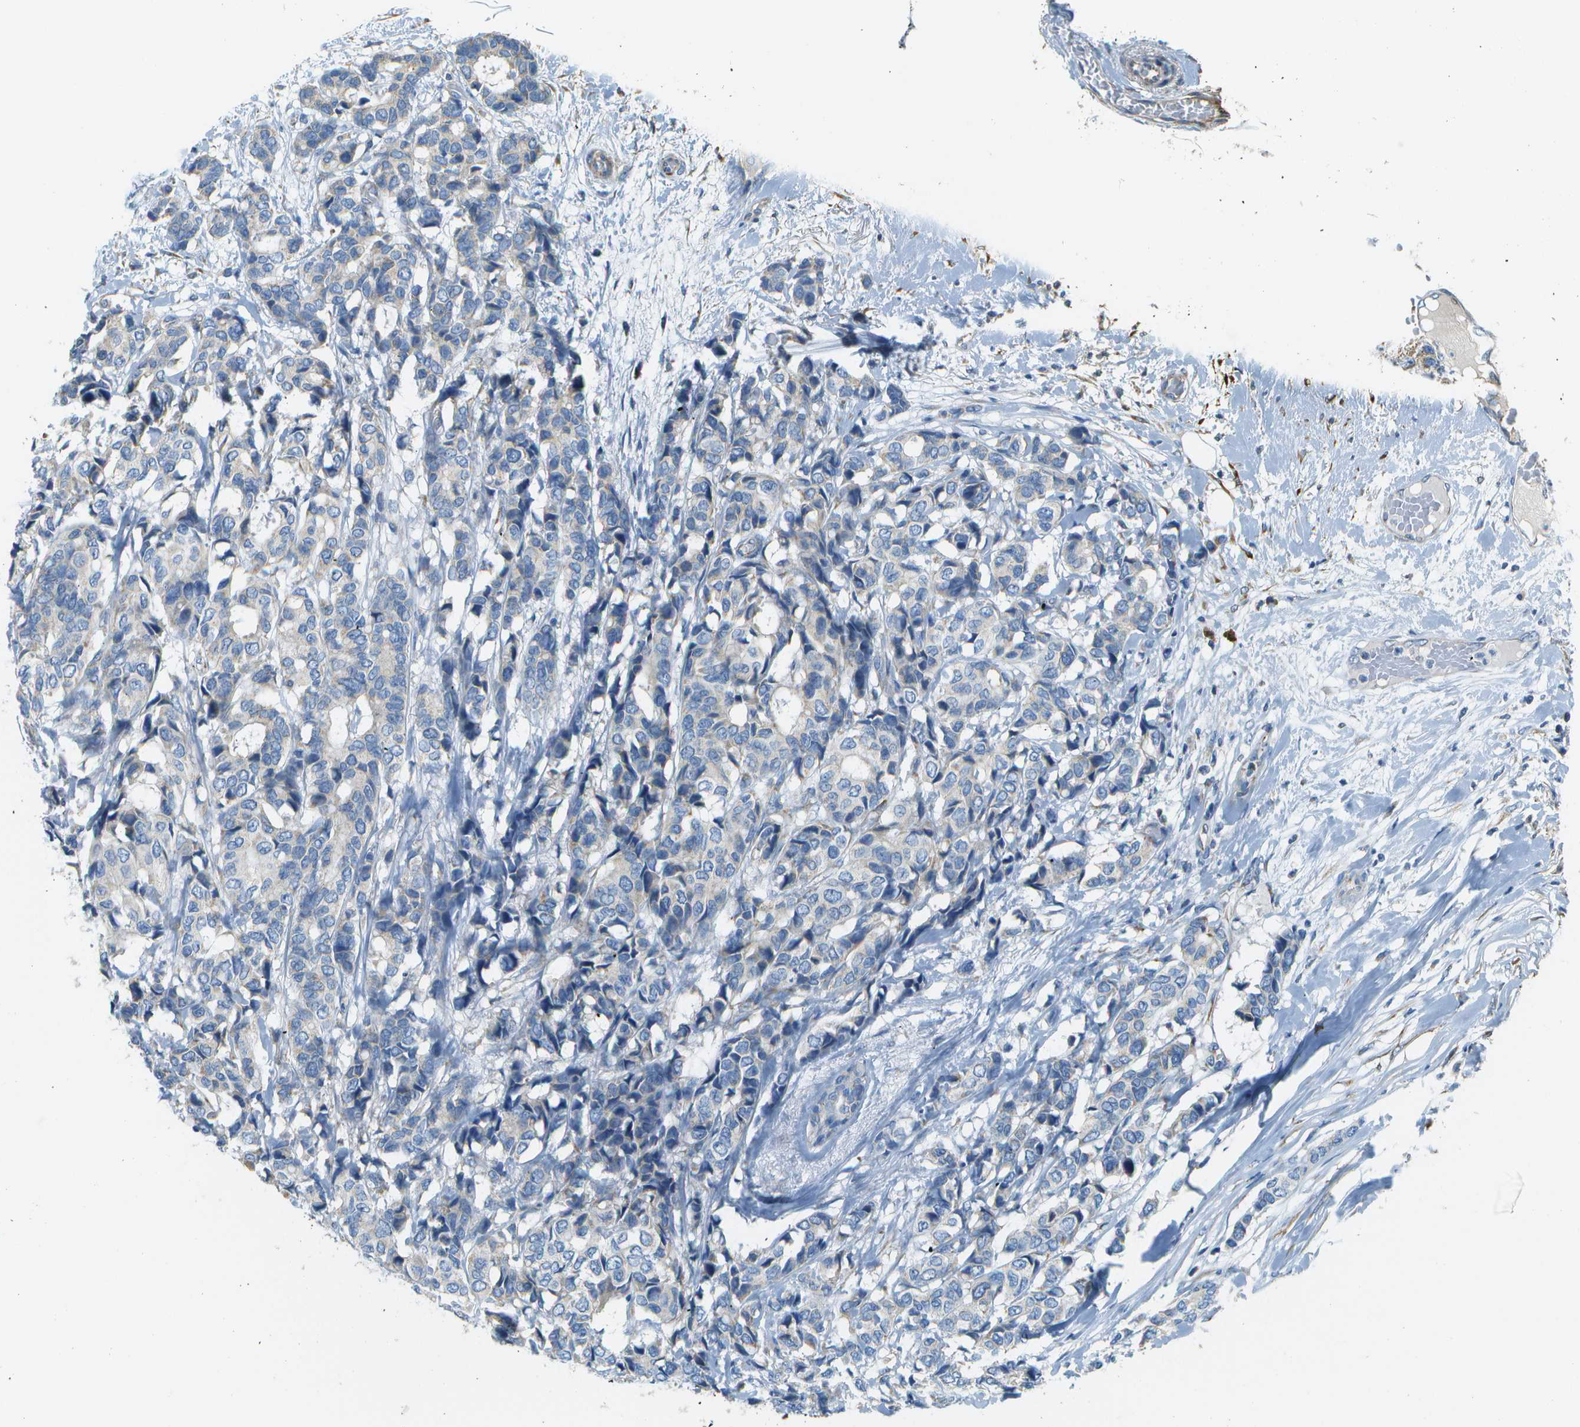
{"staining": {"intensity": "negative", "quantity": "none", "location": "none"}, "tissue": "breast cancer", "cell_type": "Tumor cells", "image_type": "cancer", "snomed": [{"axis": "morphology", "description": "Duct carcinoma"}, {"axis": "topography", "description": "Breast"}], "caption": "The image exhibits no staining of tumor cells in breast cancer (infiltrating ductal carcinoma).", "gene": "PTGIS", "patient": {"sex": "female", "age": 87}}